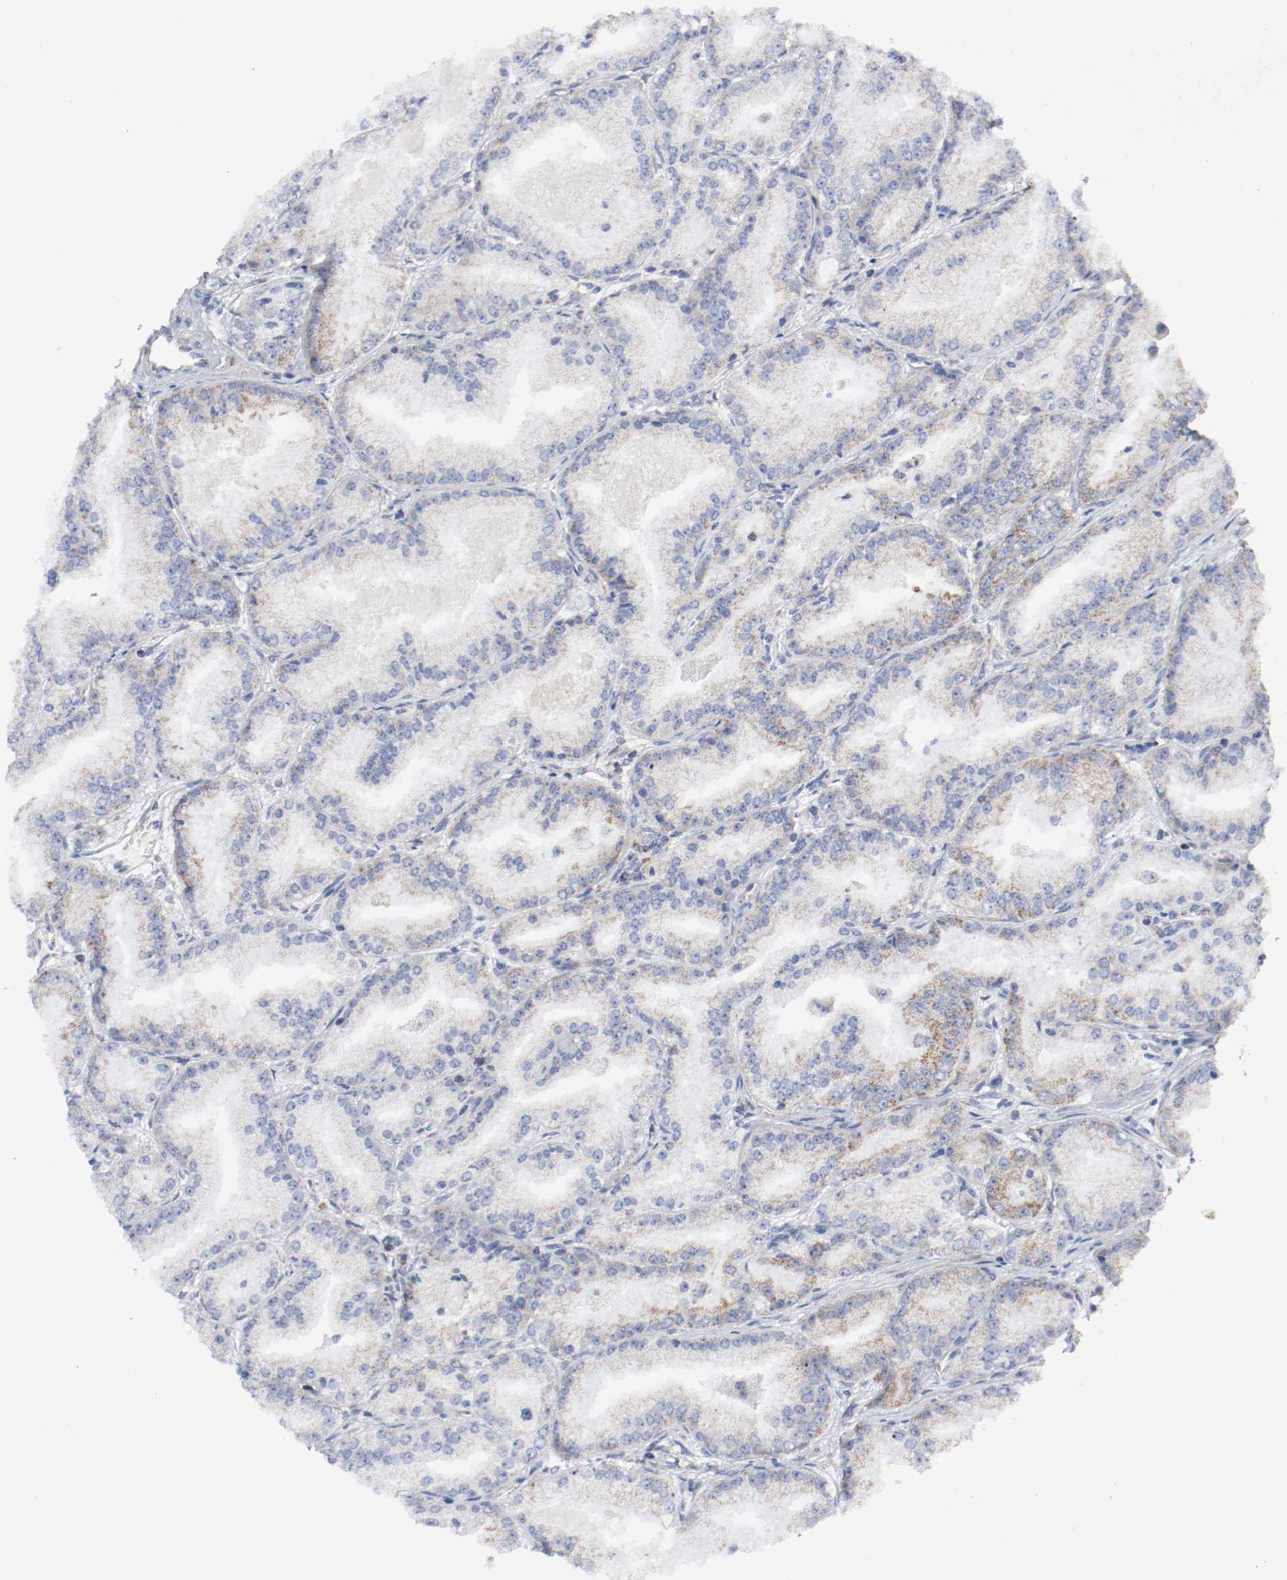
{"staining": {"intensity": "weak", "quantity": ">75%", "location": "cytoplasmic/membranous"}, "tissue": "prostate cancer", "cell_type": "Tumor cells", "image_type": "cancer", "snomed": [{"axis": "morphology", "description": "Adenocarcinoma, High grade"}, {"axis": "topography", "description": "Prostate"}], "caption": "This image reveals IHC staining of human adenocarcinoma (high-grade) (prostate), with low weak cytoplasmic/membranous expression in approximately >75% of tumor cells.", "gene": "AFG3L2", "patient": {"sex": "male", "age": 61}}